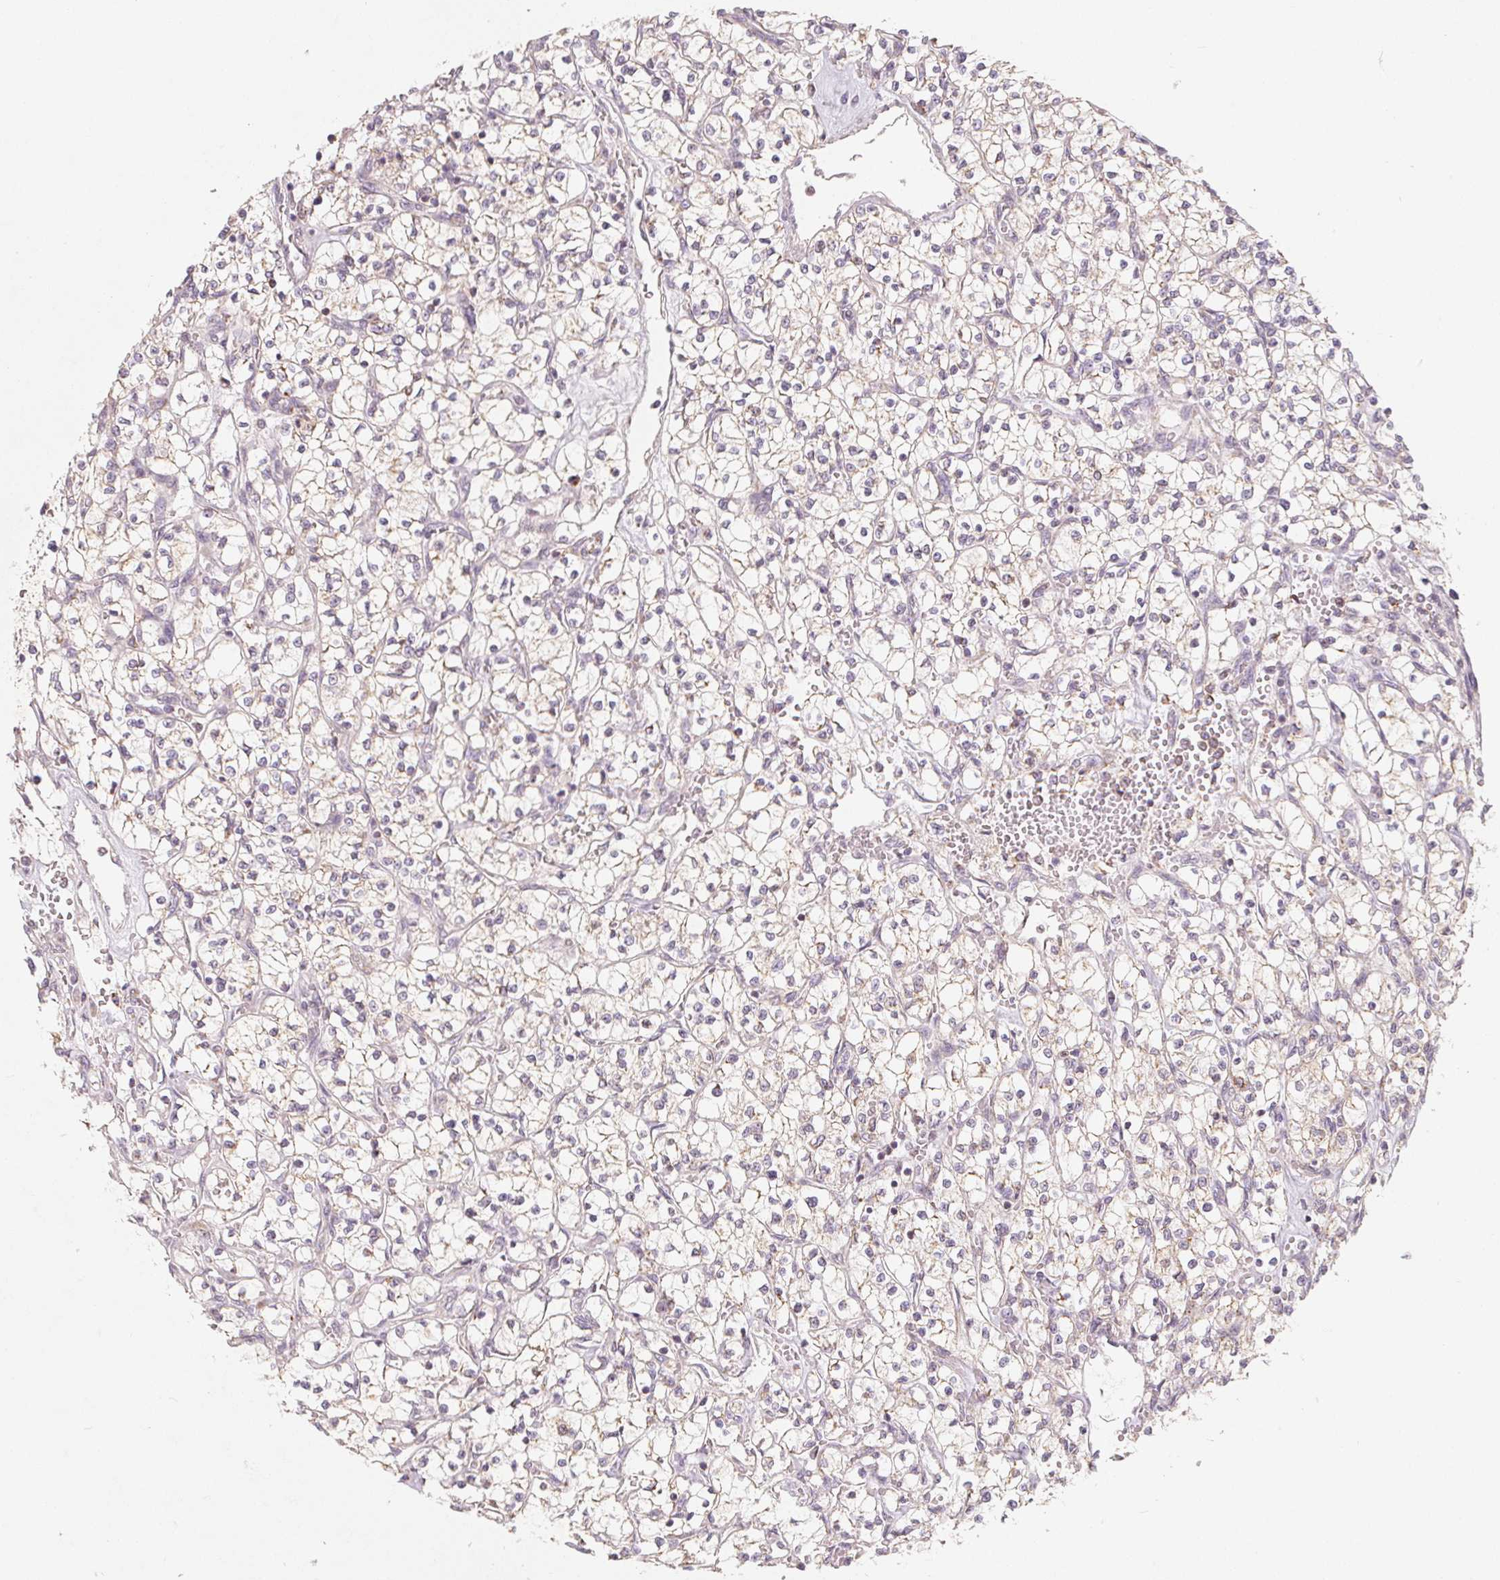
{"staining": {"intensity": "negative", "quantity": "none", "location": "none"}, "tissue": "renal cancer", "cell_type": "Tumor cells", "image_type": "cancer", "snomed": [{"axis": "morphology", "description": "Adenocarcinoma, NOS"}, {"axis": "topography", "description": "Kidney"}], "caption": "DAB immunohistochemical staining of adenocarcinoma (renal) displays no significant positivity in tumor cells.", "gene": "GHITM", "patient": {"sex": "female", "age": 64}}